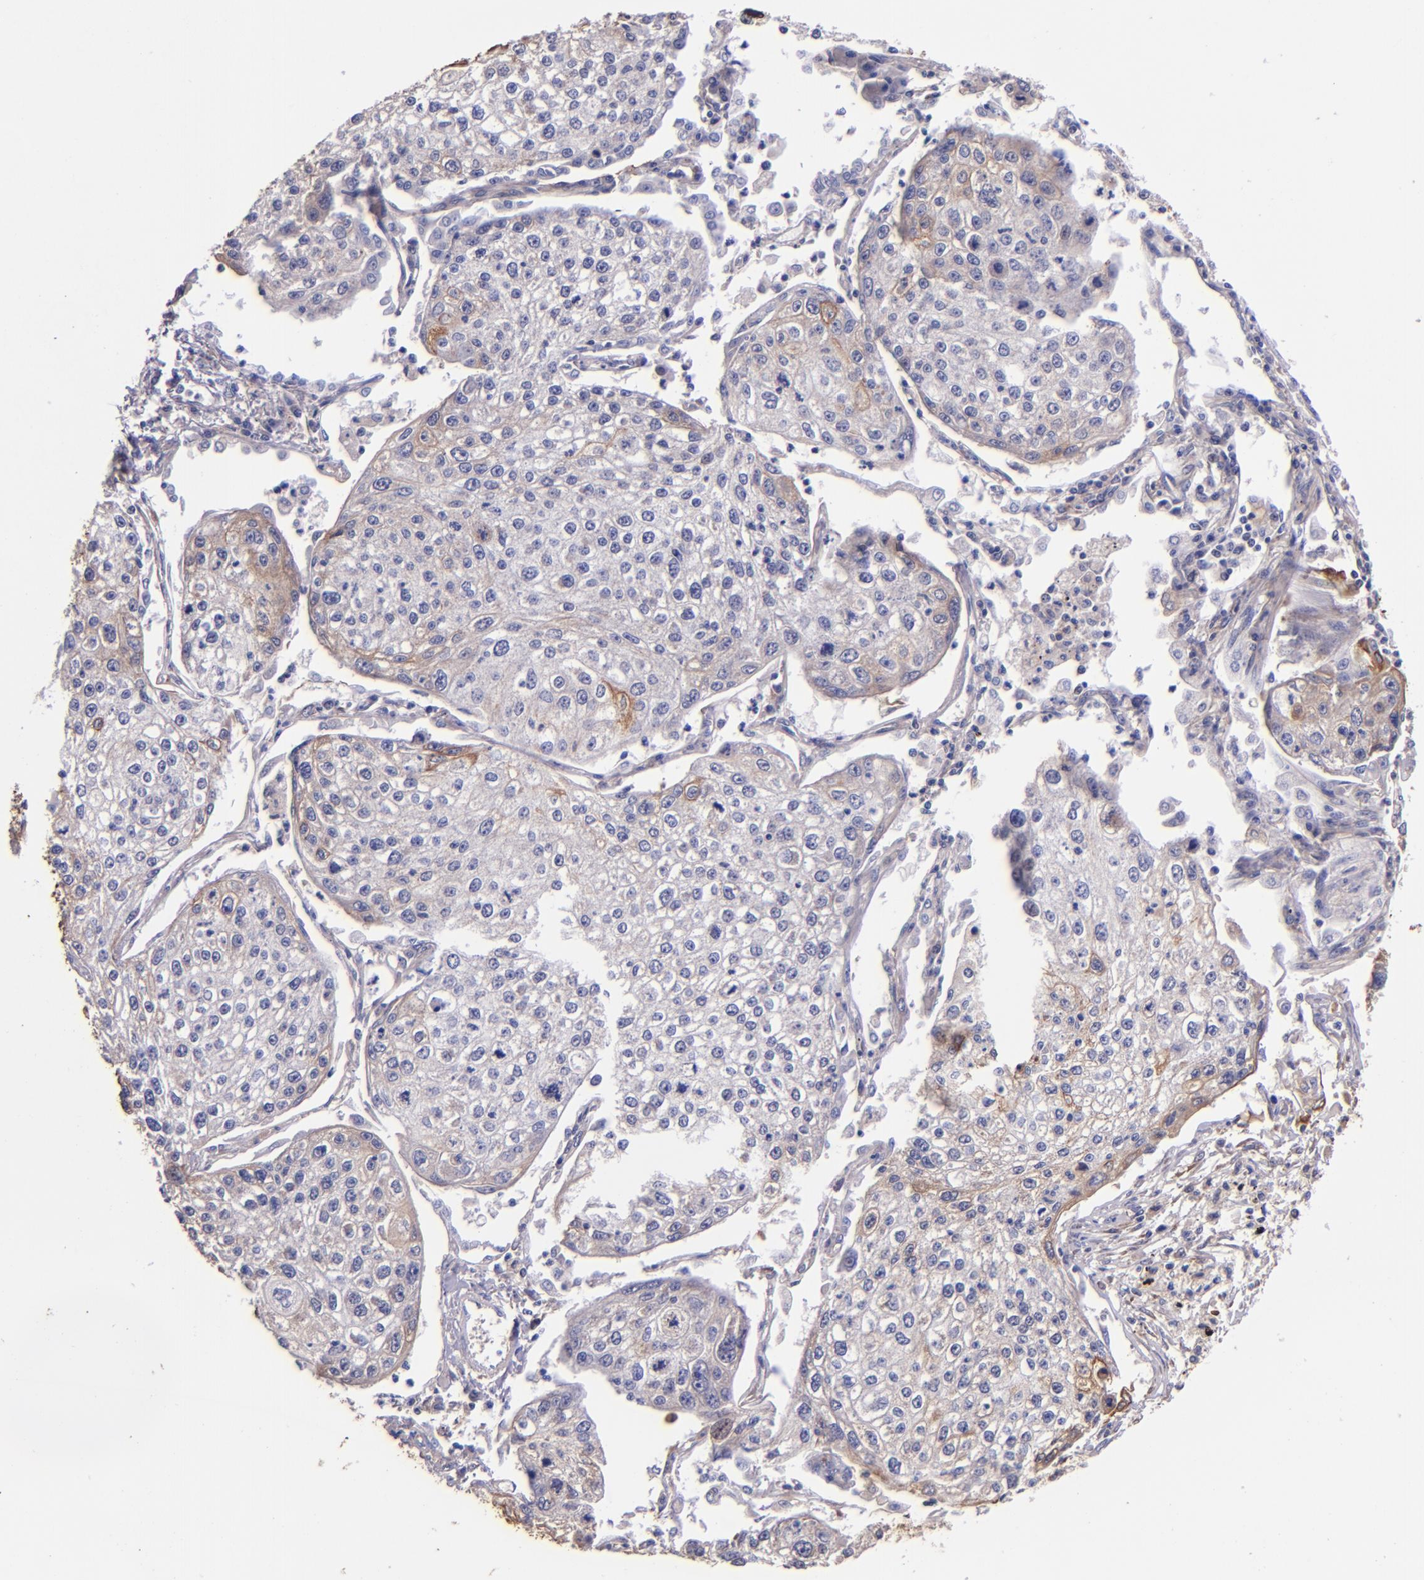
{"staining": {"intensity": "moderate", "quantity": "<25%", "location": "cytoplasmic/membranous"}, "tissue": "lung cancer", "cell_type": "Tumor cells", "image_type": "cancer", "snomed": [{"axis": "morphology", "description": "Squamous cell carcinoma, NOS"}, {"axis": "topography", "description": "Lung"}], "caption": "IHC (DAB) staining of lung cancer (squamous cell carcinoma) displays moderate cytoplasmic/membranous protein staining in about <25% of tumor cells. (Brightfield microscopy of DAB IHC at high magnification).", "gene": "SHC1", "patient": {"sex": "male", "age": 75}}